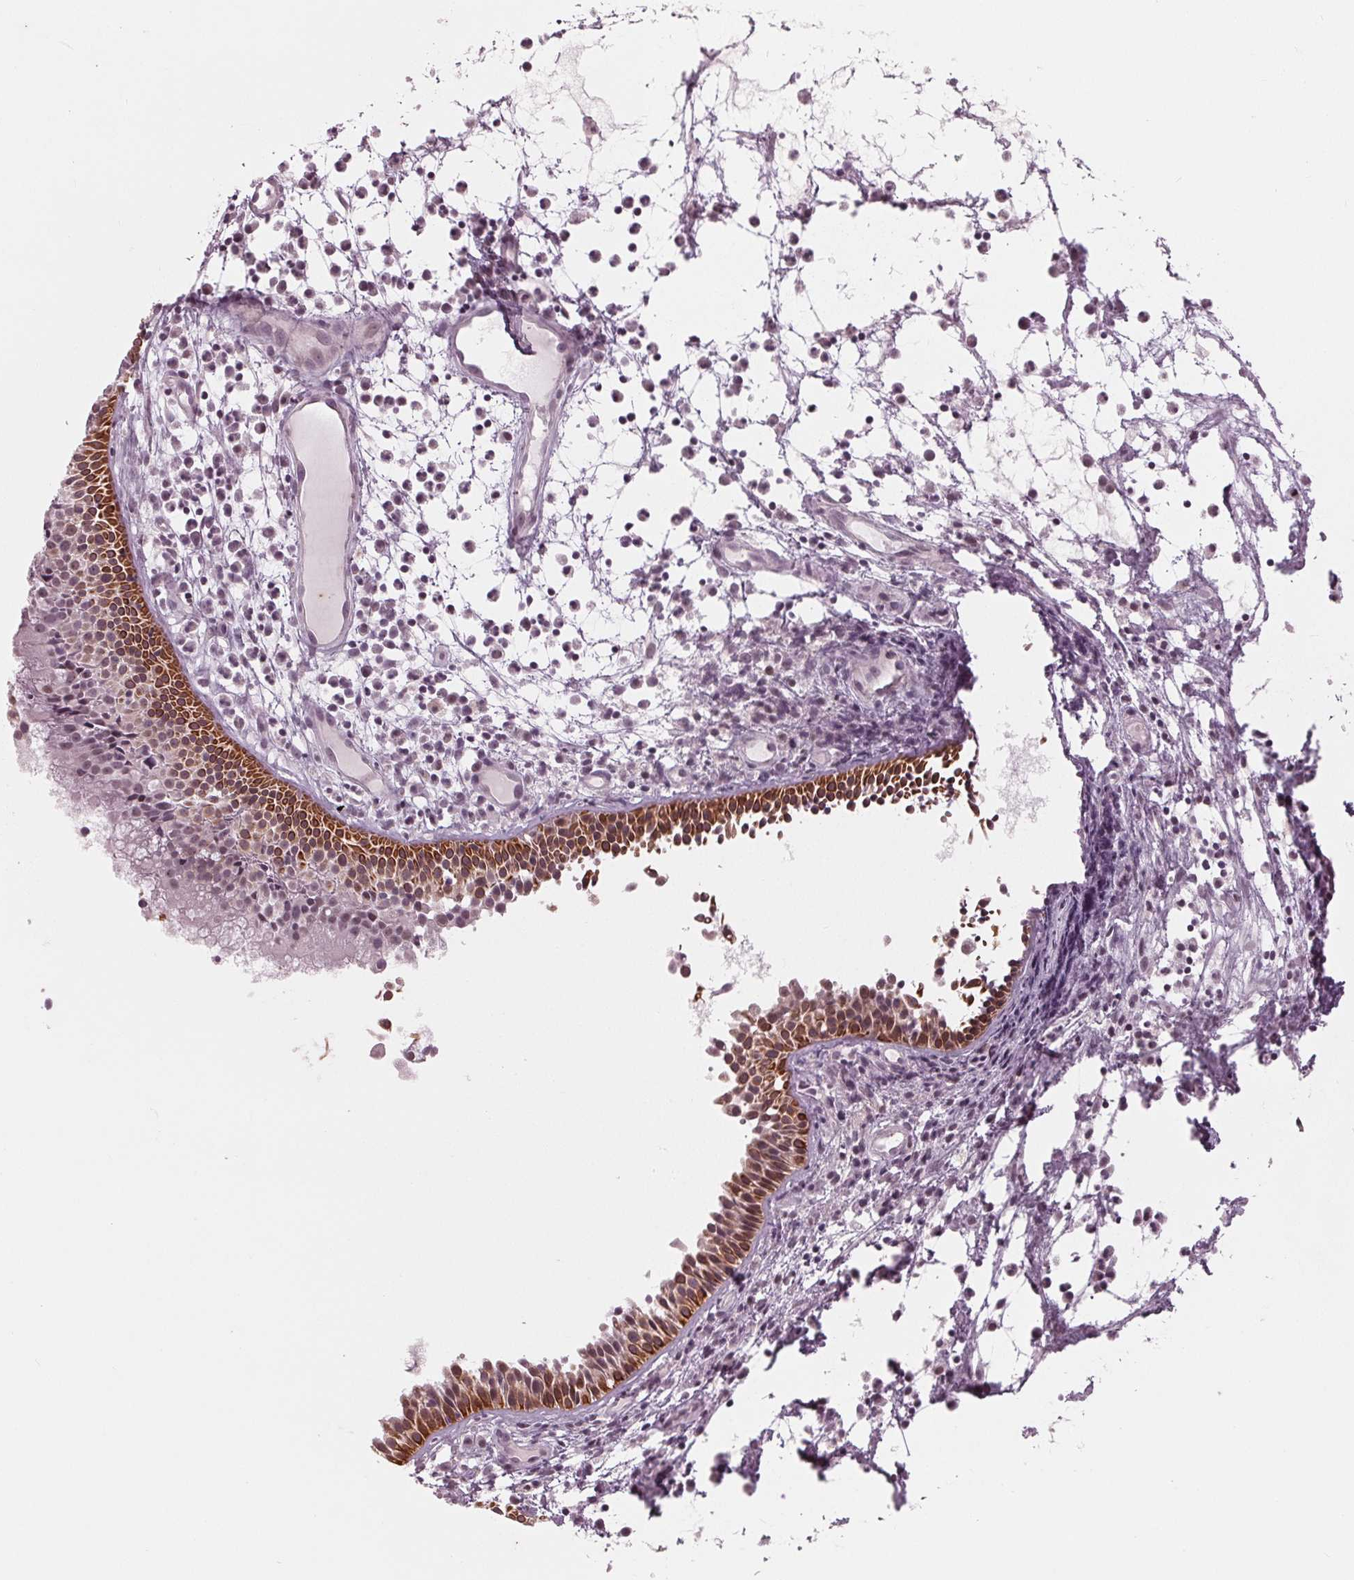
{"staining": {"intensity": "strong", "quantity": "25%-75%", "location": "nuclear"}, "tissue": "nasopharynx", "cell_type": "Respiratory epithelial cells", "image_type": "normal", "snomed": [{"axis": "morphology", "description": "Normal tissue, NOS"}, {"axis": "topography", "description": "Nasopharynx"}], "caption": "An image of human nasopharynx stained for a protein reveals strong nuclear brown staining in respiratory epithelial cells. The protein of interest is shown in brown color, while the nuclei are stained blue.", "gene": "DNMT3L", "patient": {"sex": "male", "age": 31}}